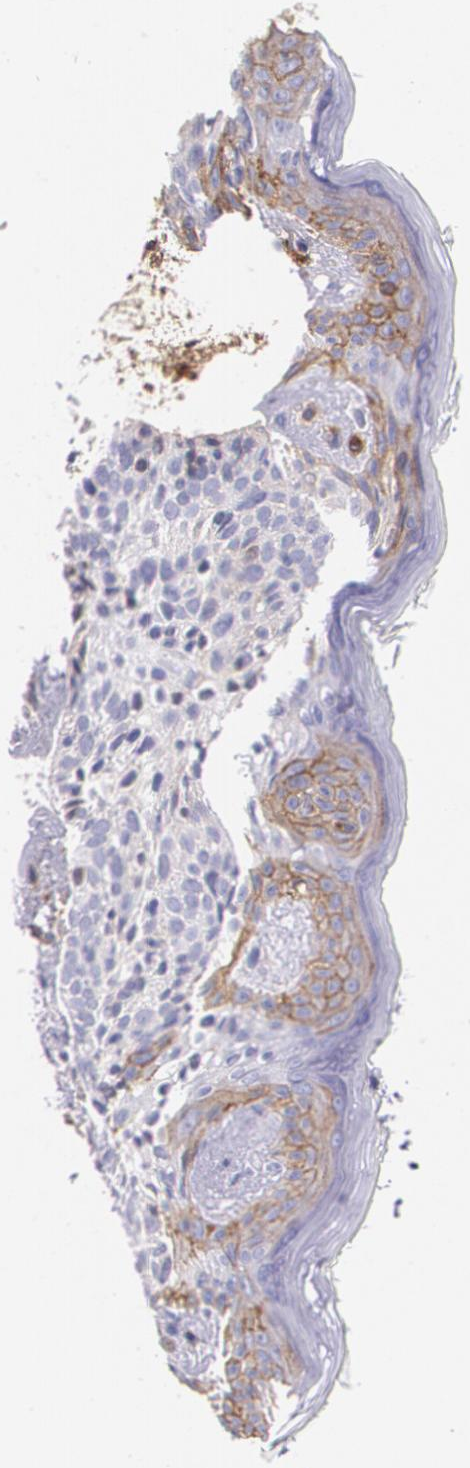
{"staining": {"intensity": "negative", "quantity": "none", "location": "none"}, "tissue": "skin cancer", "cell_type": "Tumor cells", "image_type": "cancer", "snomed": [{"axis": "morphology", "description": "Basal cell carcinoma"}, {"axis": "topography", "description": "Skin"}], "caption": "Image shows no protein positivity in tumor cells of skin cancer (basal cell carcinoma) tissue.", "gene": "B2M", "patient": {"sex": "female", "age": 78}}